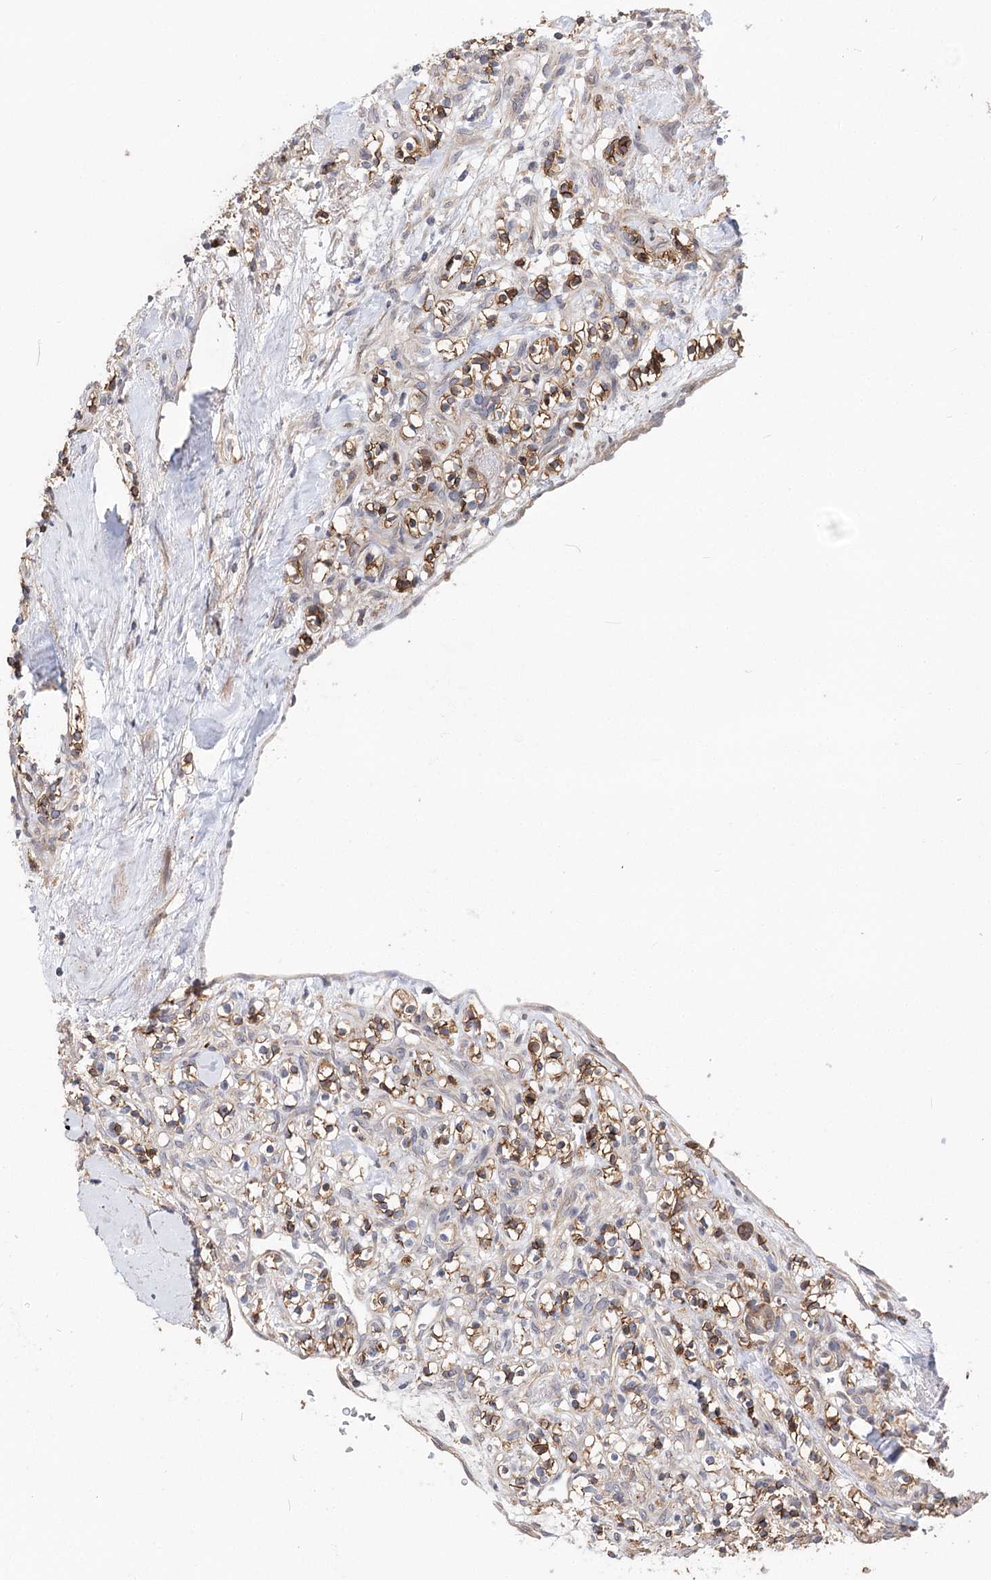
{"staining": {"intensity": "moderate", "quantity": ">75%", "location": "cytoplasmic/membranous"}, "tissue": "renal cancer", "cell_type": "Tumor cells", "image_type": "cancer", "snomed": [{"axis": "morphology", "description": "Adenocarcinoma, NOS"}, {"axis": "topography", "description": "Kidney"}], "caption": "Protein expression analysis of renal cancer (adenocarcinoma) displays moderate cytoplasmic/membranous staining in about >75% of tumor cells.", "gene": "TMEM218", "patient": {"sex": "male", "age": 77}}